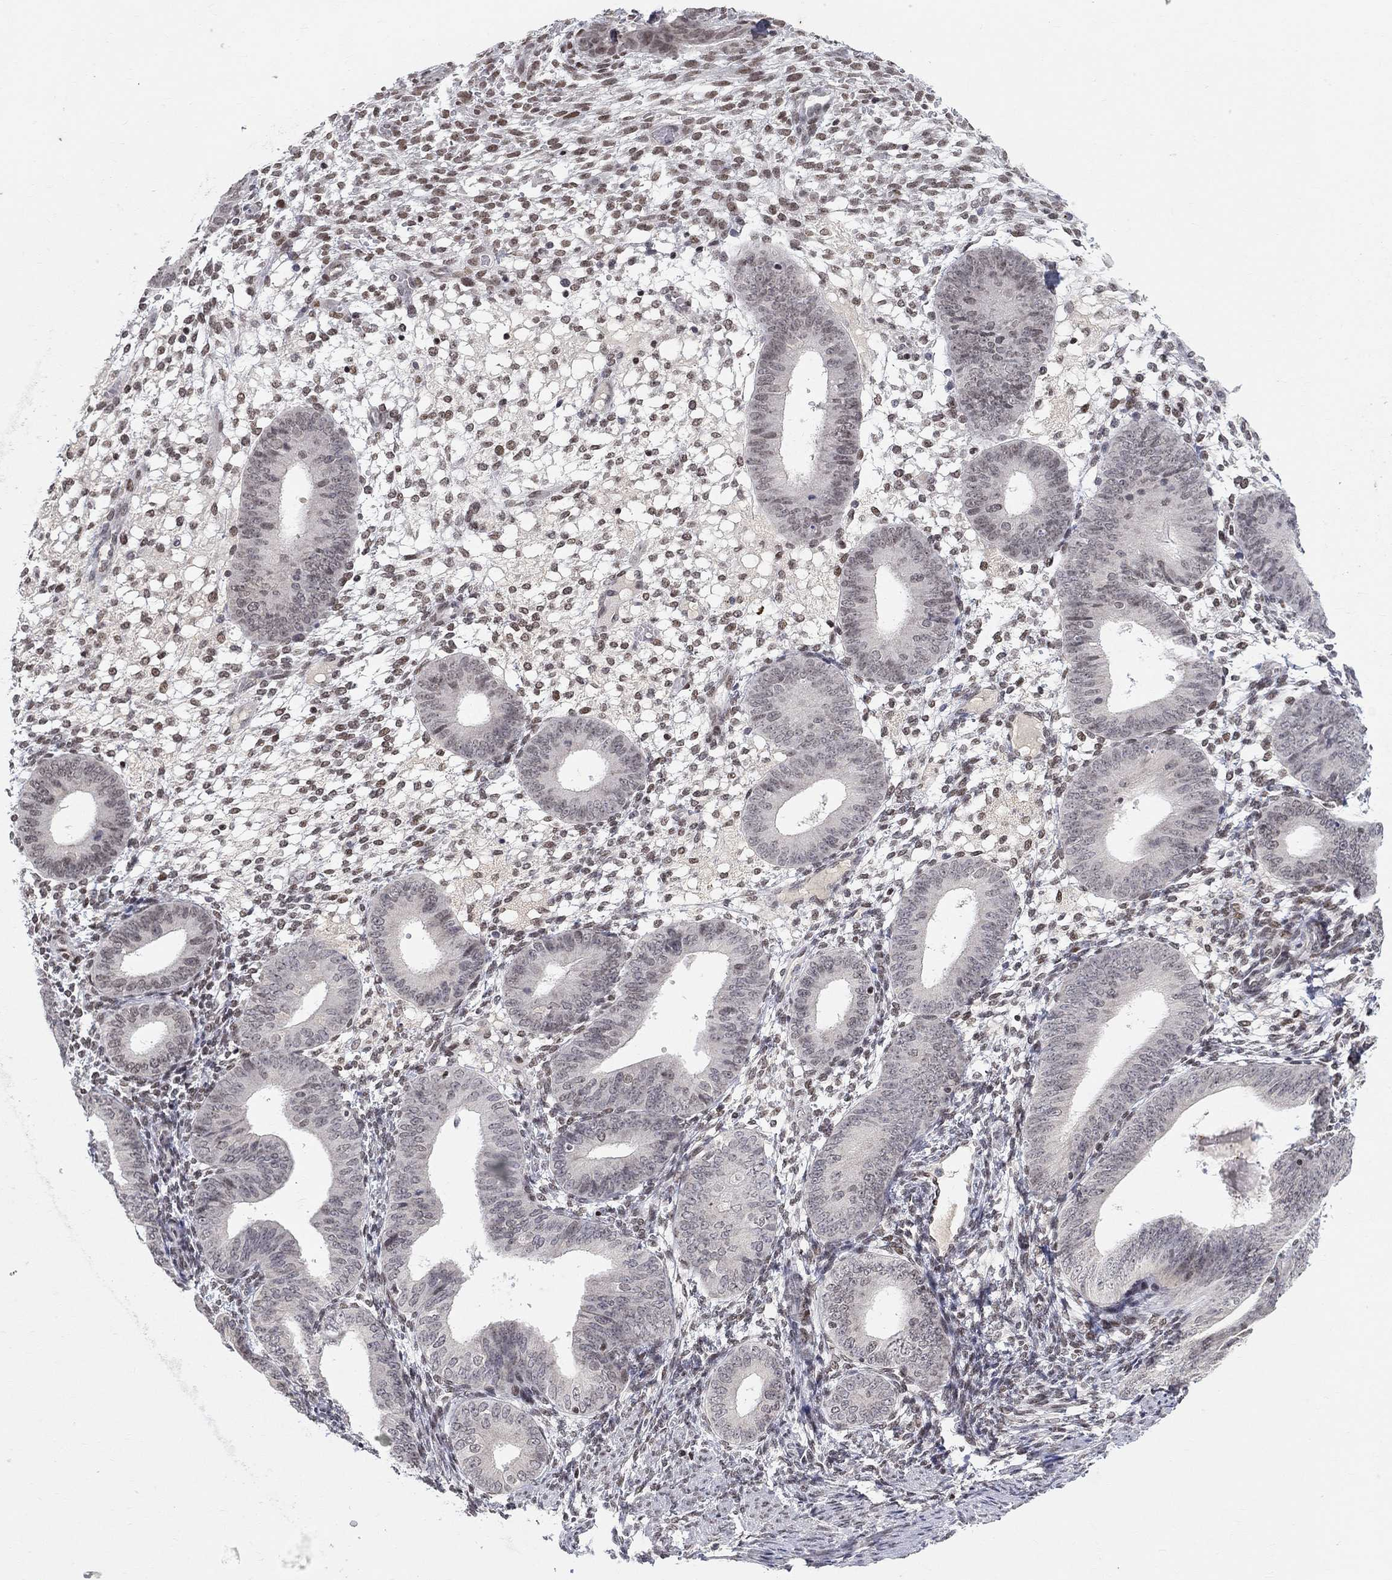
{"staining": {"intensity": "moderate", "quantity": "25%-75%", "location": "nuclear"}, "tissue": "endometrium", "cell_type": "Cells in endometrial stroma", "image_type": "normal", "snomed": [{"axis": "morphology", "description": "Normal tissue, NOS"}, {"axis": "topography", "description": "Endometrium"}], "caption": "Protein analysis of benign endometrium demonstrates moderate nuclear expression in about 25%-75% of cells in endometrial stroma.", "gene": "KLF12", "patient": {"sex": "female", "age": 39}}